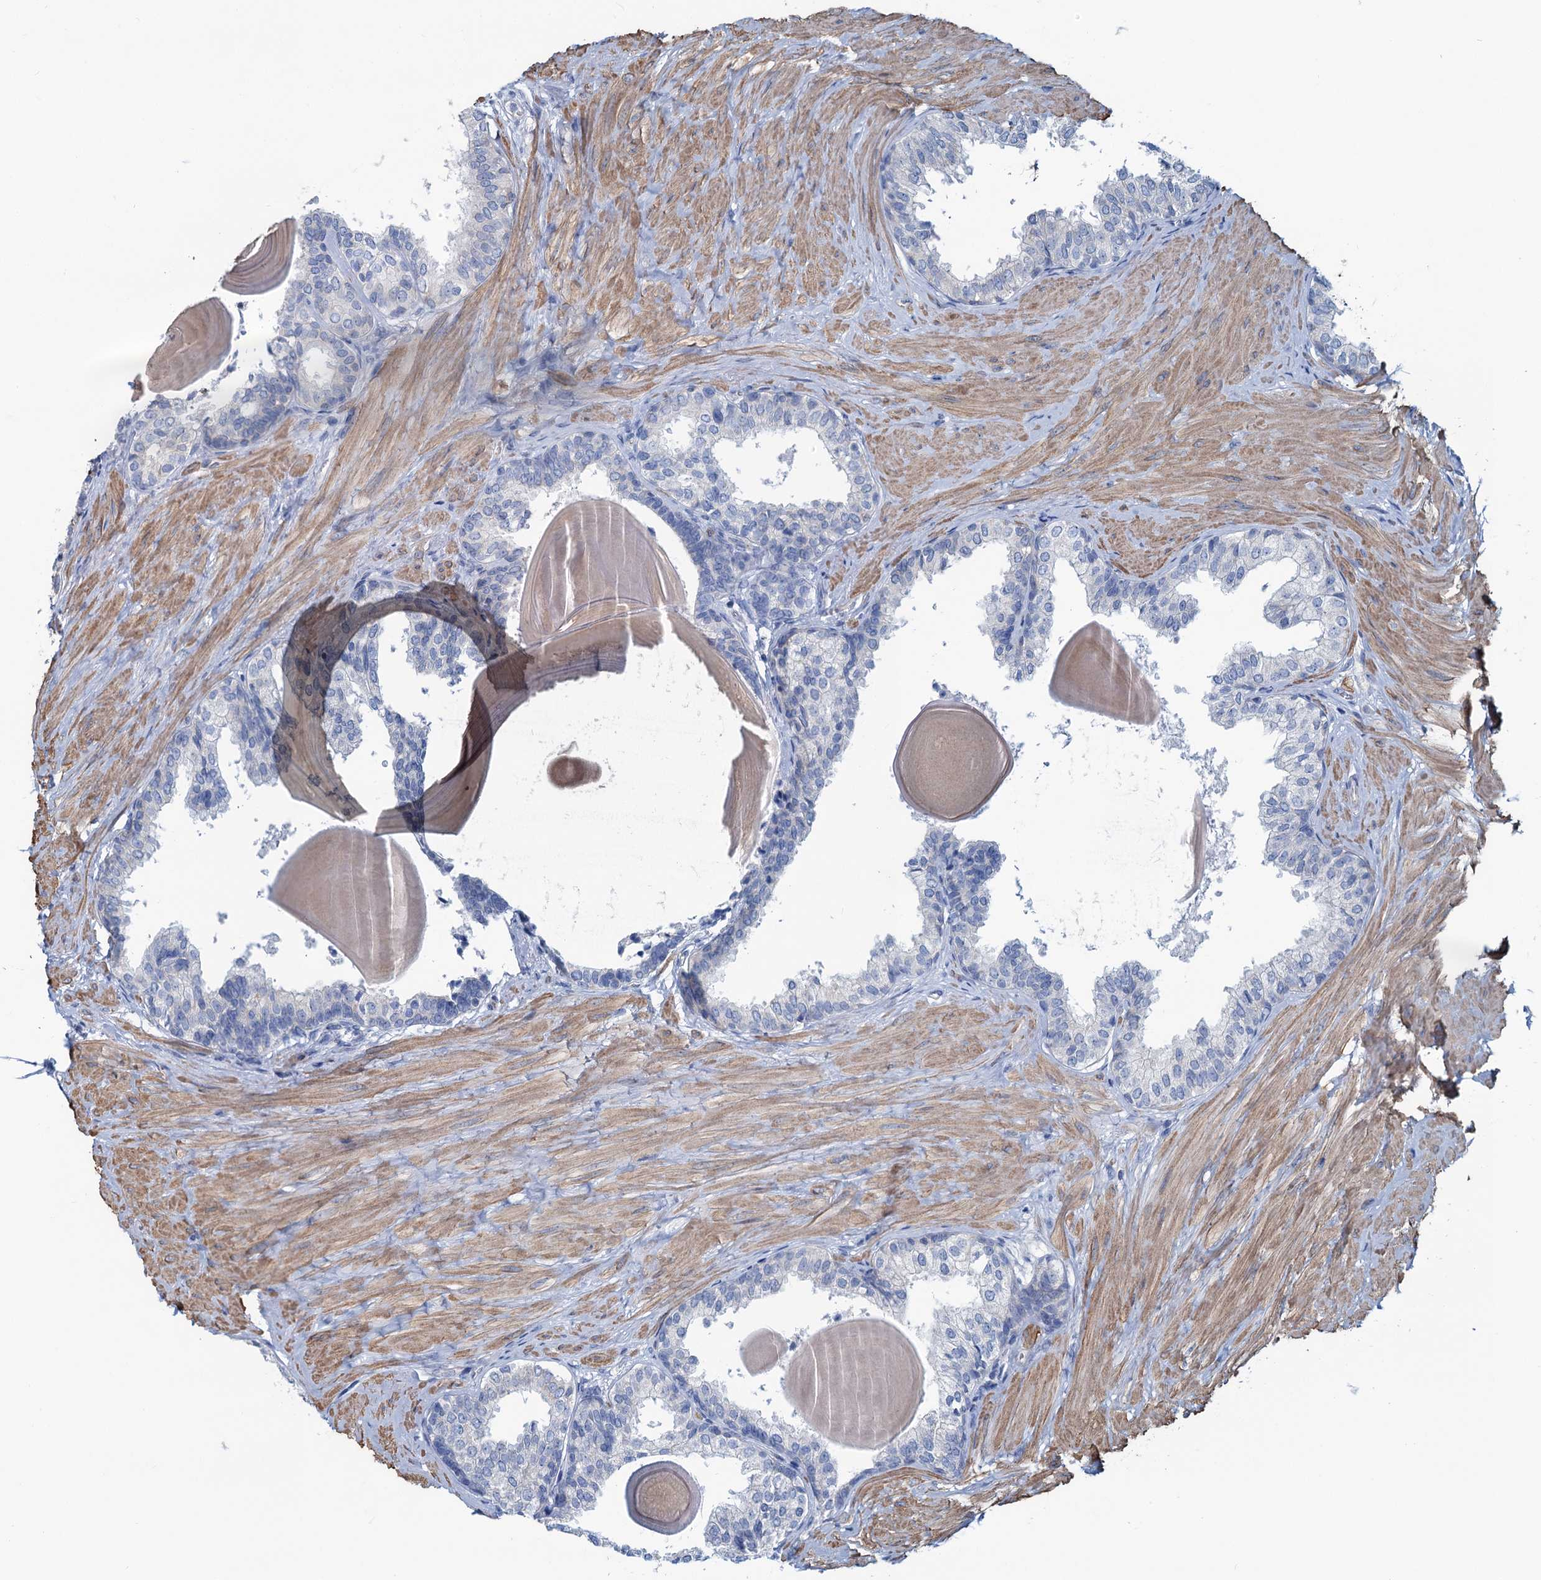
{"staining": {"intensity": "negative", "quantity": "none", "location": "none"}, "tissue": "prostate", "cell_type": "Glandular cells", "image_type": "normal", "snomed": [{"axis": "morphology", "description": "Normal tissue, NOS"}, {"axis": "topography", "description": "Prostate"}], "caption": "The image reveals no staining of glandular cells in unremarkable prostate. (Immunohistochemistry (ihc), brightfield microscopy, high magnification).", "gene": "SLC1A3", "patient": {"sex": "male", "age": 48}}